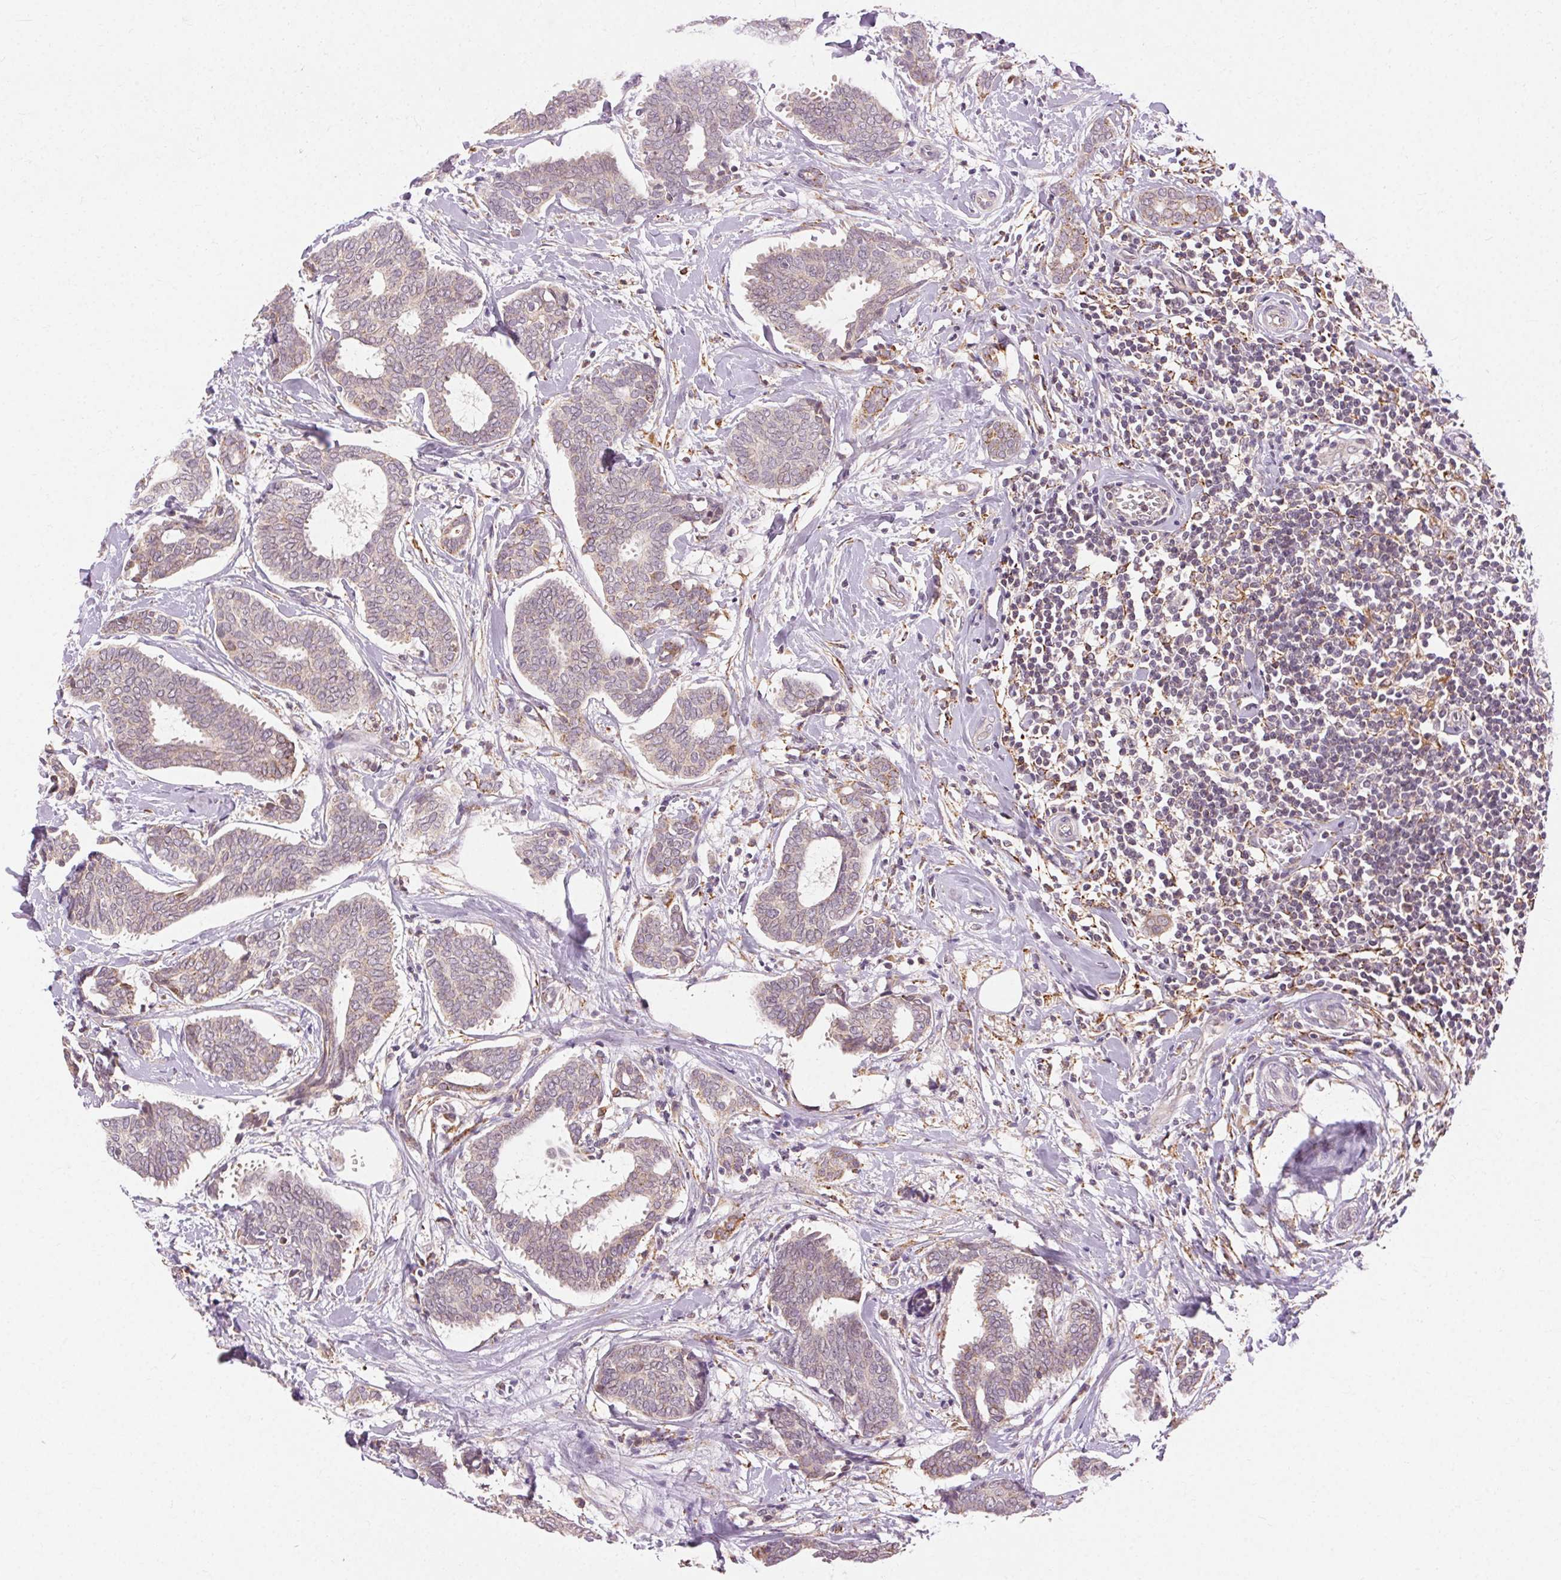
{"staining": {"intensity": "weak", "quantity": "<25%", "location": "cytoplasmic/membranous"}, "tissue": "breast cancer", "cell_type": "Tumor cells", "image_type": "cancer", "snomed": [{"axis": "morphology", "description": "Intraductal carcinoma, in situ"}, {"axis": "morphology", "description": "Duct carcinoma"}, {"axis": "morphology", "description": "Lobular carcinoma, in situ"}, {"axis": "topography", "description": "Breast"}], "caption": "An image of breast infiltrating ductal carcinoma stained for a protein exhibits no brown staining in tumor cells.", "gene": "REP15", "patient": {"sex": "female", "age": 44}}